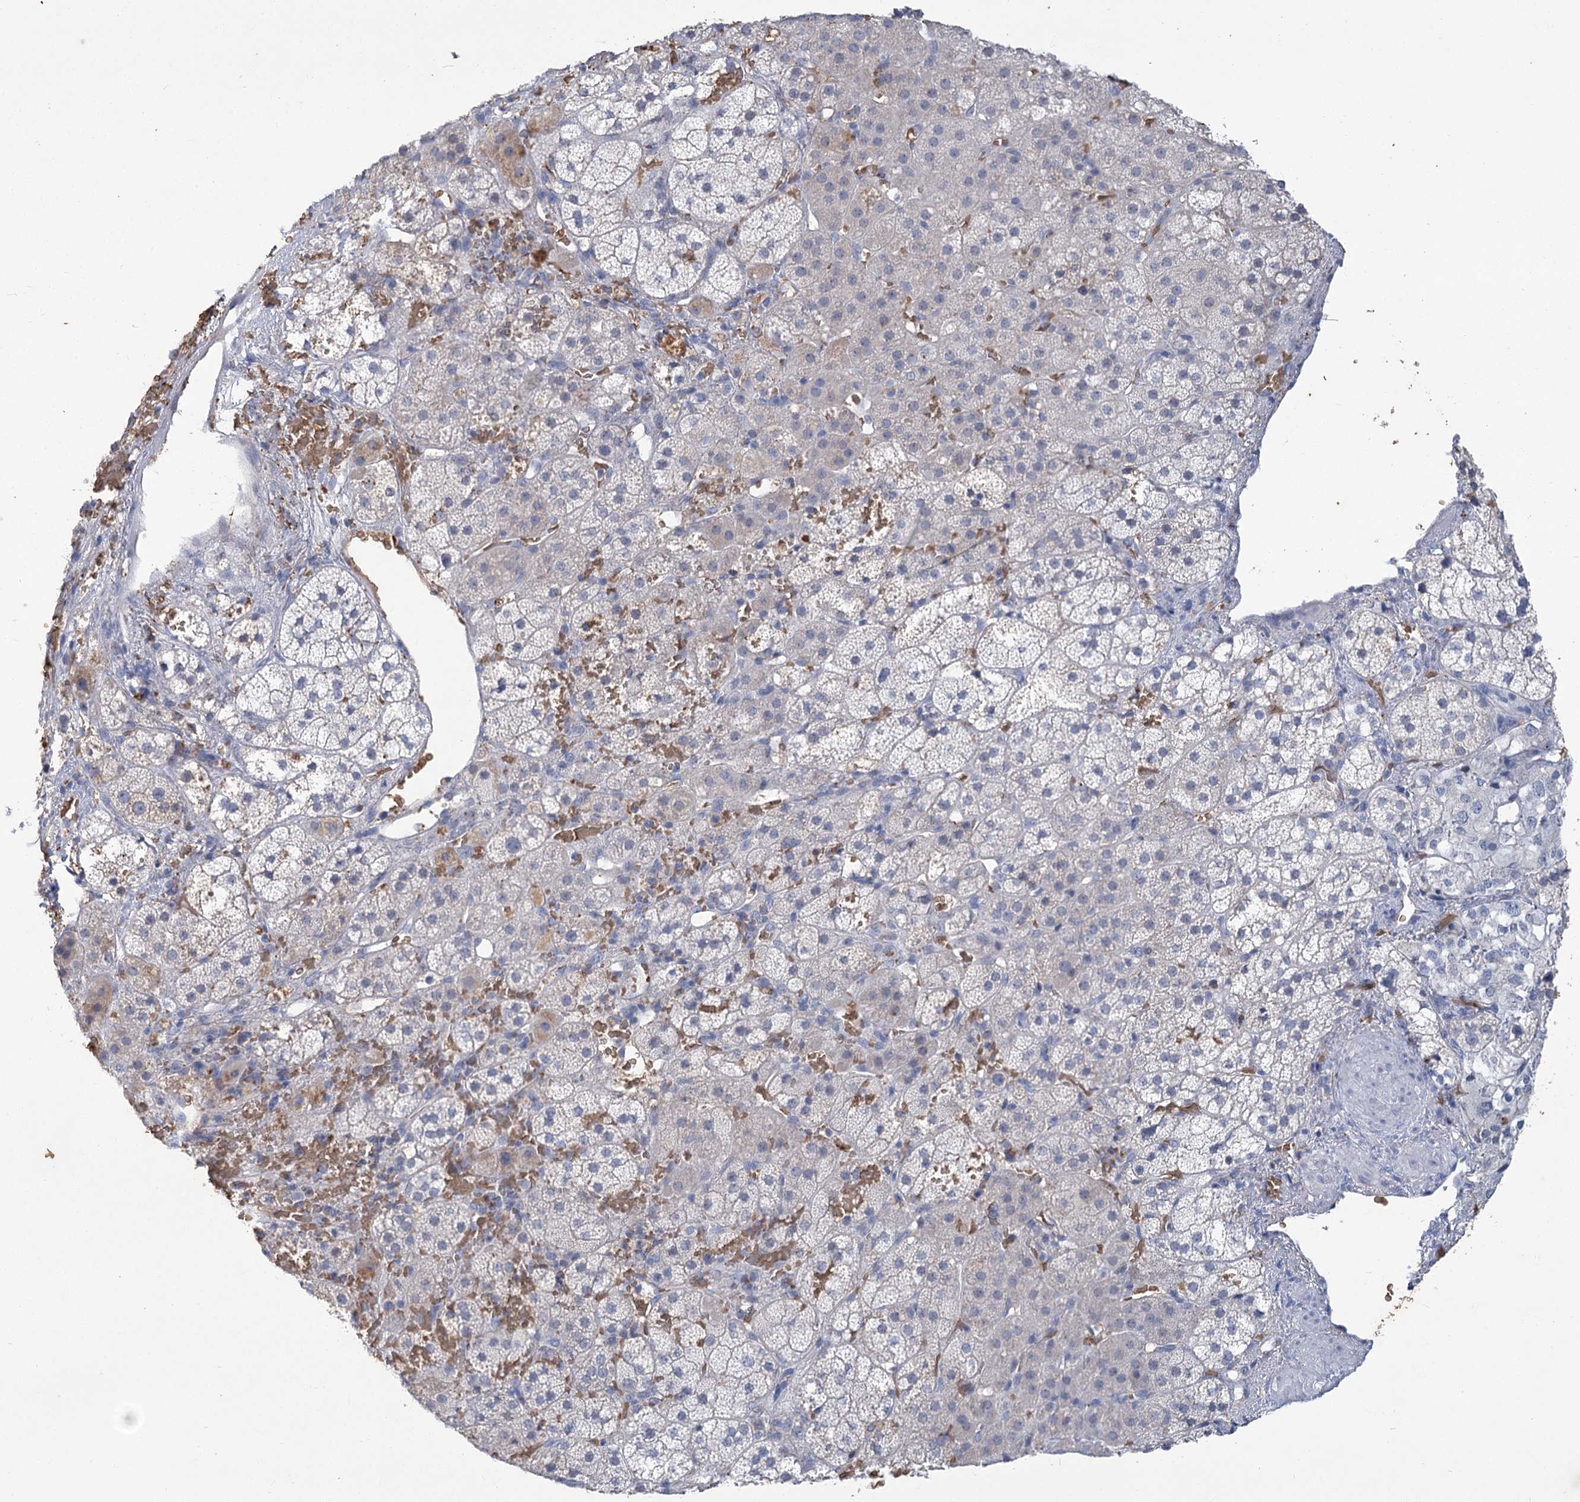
{"staining": {"intensity": "negative", "quantity": "none", "location": "none"}, "tissue": "adrenal gland", "cell_type": "Glandular cells", "image_type": "normal", "snomed": [{"axis": "morphology", "description": "Normal tissue, NOS"}, {"axis": "topography", "description": "Adrenal gland"}], "caption": "This is an IHC micrograph of benign human adrenal gland. There is no positivity in glandular cells.", "gene": "HBA1", "patient": {"sex": "female", "age": 44}}